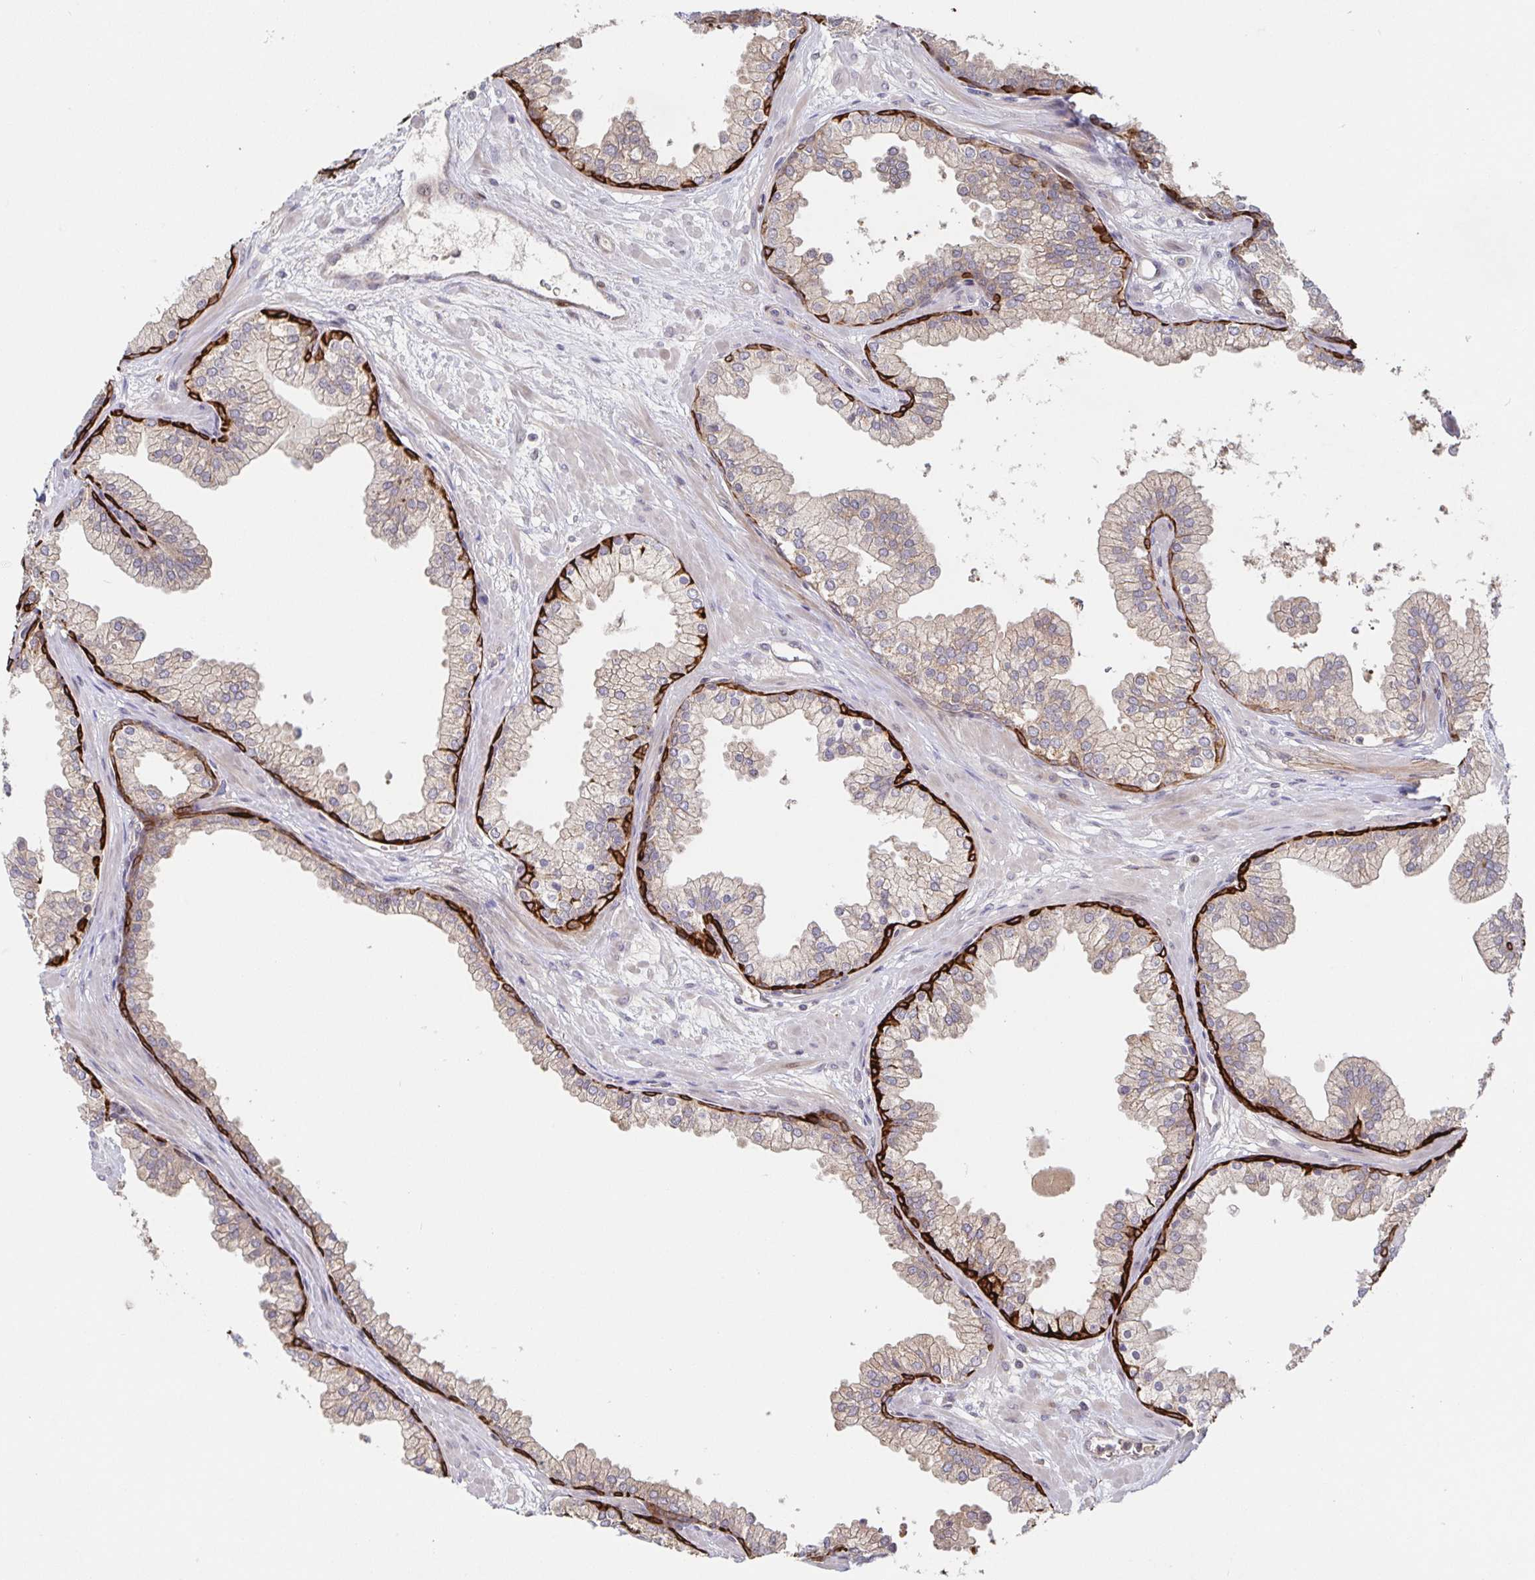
{"staining": {"intensity": "strong", "quantity": "<25%", "location": "cytoplasmic/membranous"}, "tissue": "prostate", "cell_type": "Glandular cells", "image_type": "normal", "snomed": [{"axis": "morphology", "description": "Normal tissue, NOS"}, {"axis": "topography", "description": "Prostate"}, {"axis": "topography", "description": "Peripheral nerve tissue"}], "caption": "Protein staining displays strong cytoplasmic/membranous positivity in approximately <25% of glandular cells in normal prostate.", "gene": "AACS", "patient": {"sex": "male", "age": 61}}